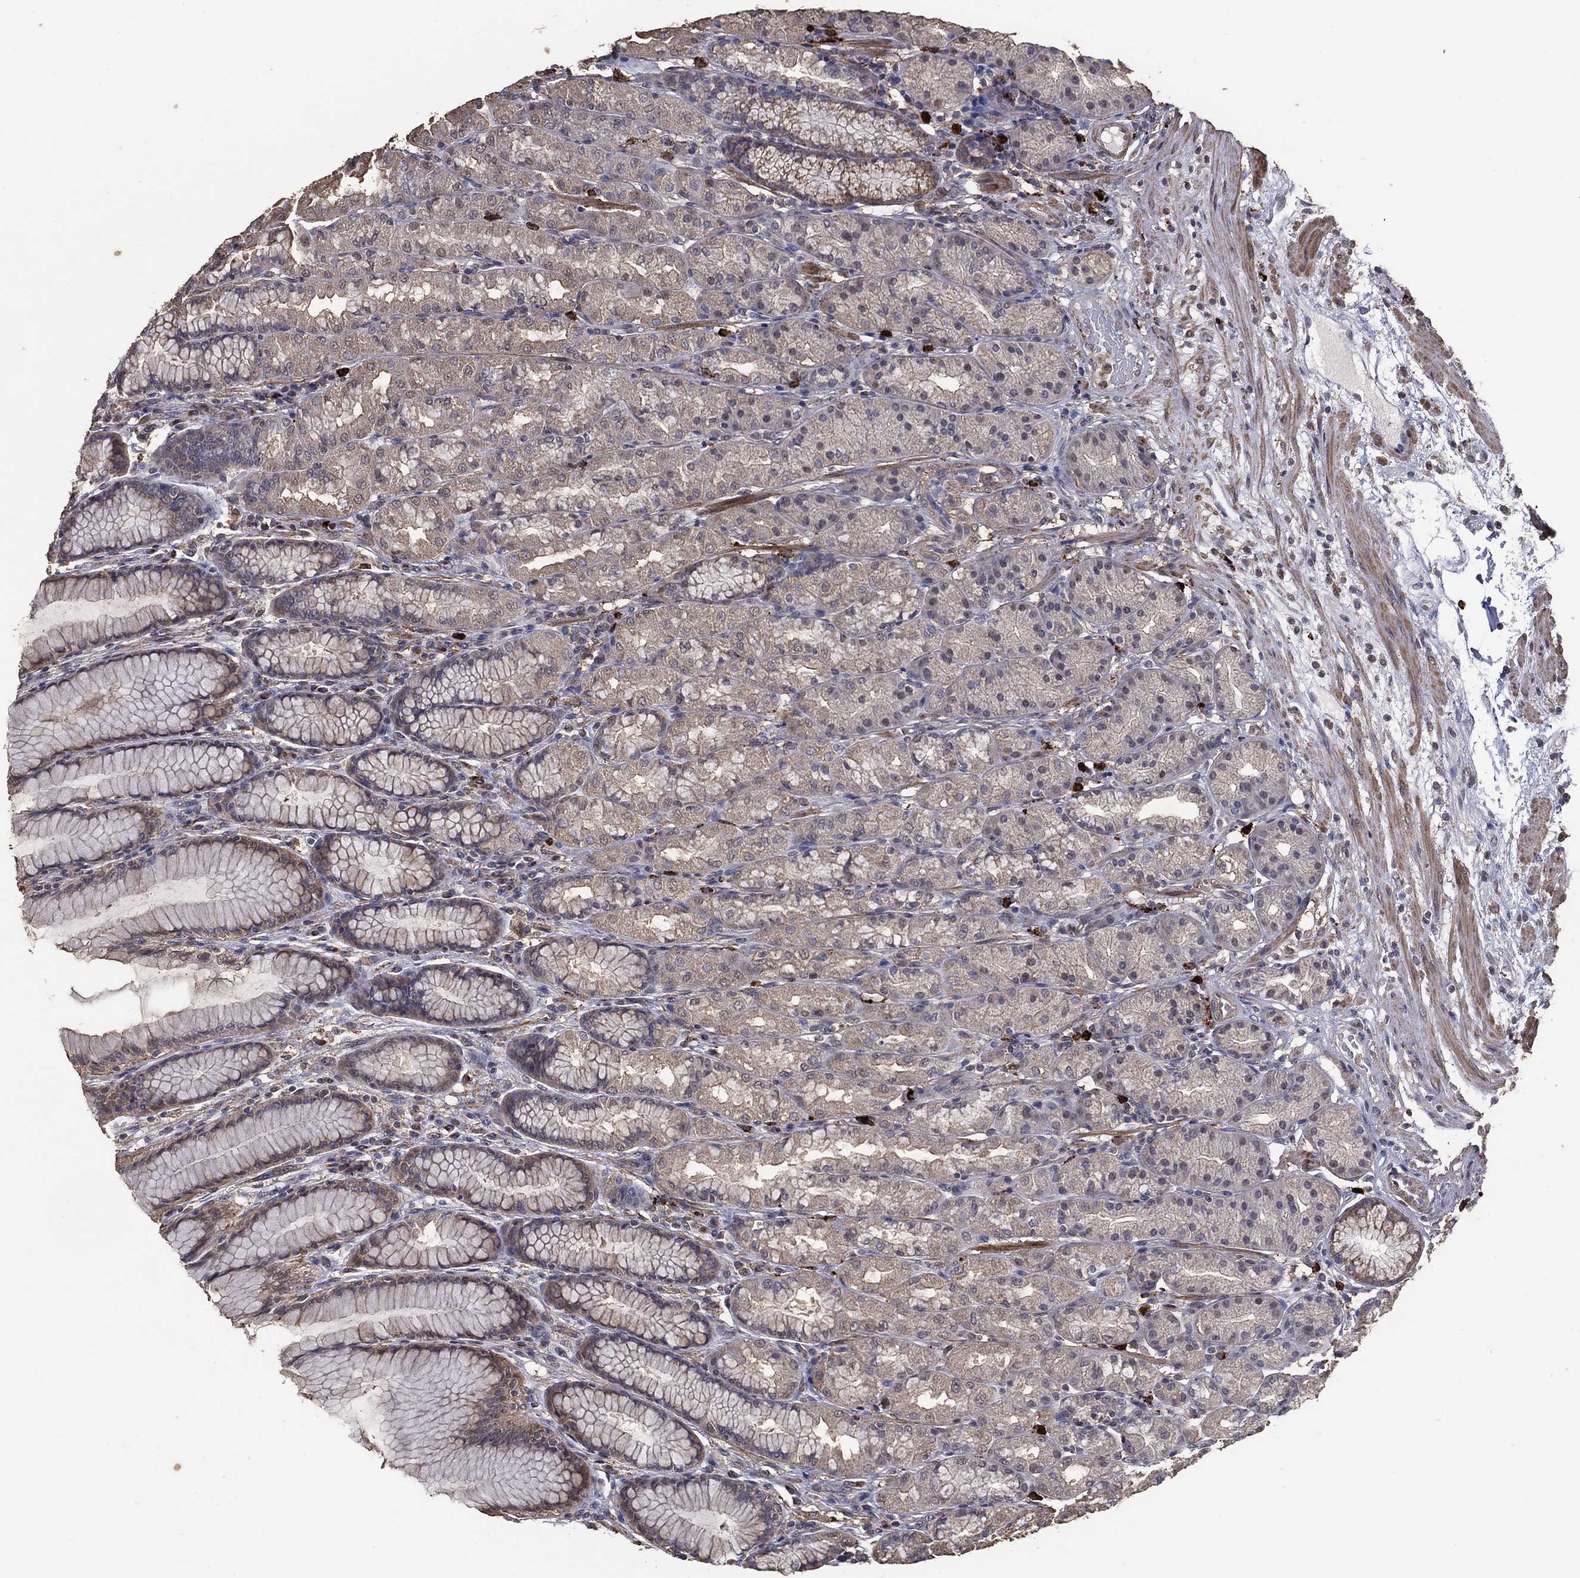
{"staining": {"intensity": "weak", "quantity": ">75%", "location": "cytoplasmic/membranous"}, "tissue": "stomach", "cell_type": "Glandular cells", "image_type": "normal", "snomed": [{"axis": "morphology", "description": "Normal tissue, NOS"}, {"axis": "morphology", "description": "Adenocarcinoma, NOS"}, {"axis": "topography", "description": "Stomach"}], "caption": "A high-resolution histopathology image shows IHC staining of benign stomach, which exhibits weak cytoplasmic/membranous expression in approximately >75% of glandular cells. (Stains: DAB (3,3'-diaminobenzidine) in brown, nuclei in blue, Microscopy: brightfield microscopy at high magnification).", "gene": "GPR183", "patient": {"sex": "female", "age": 79}}